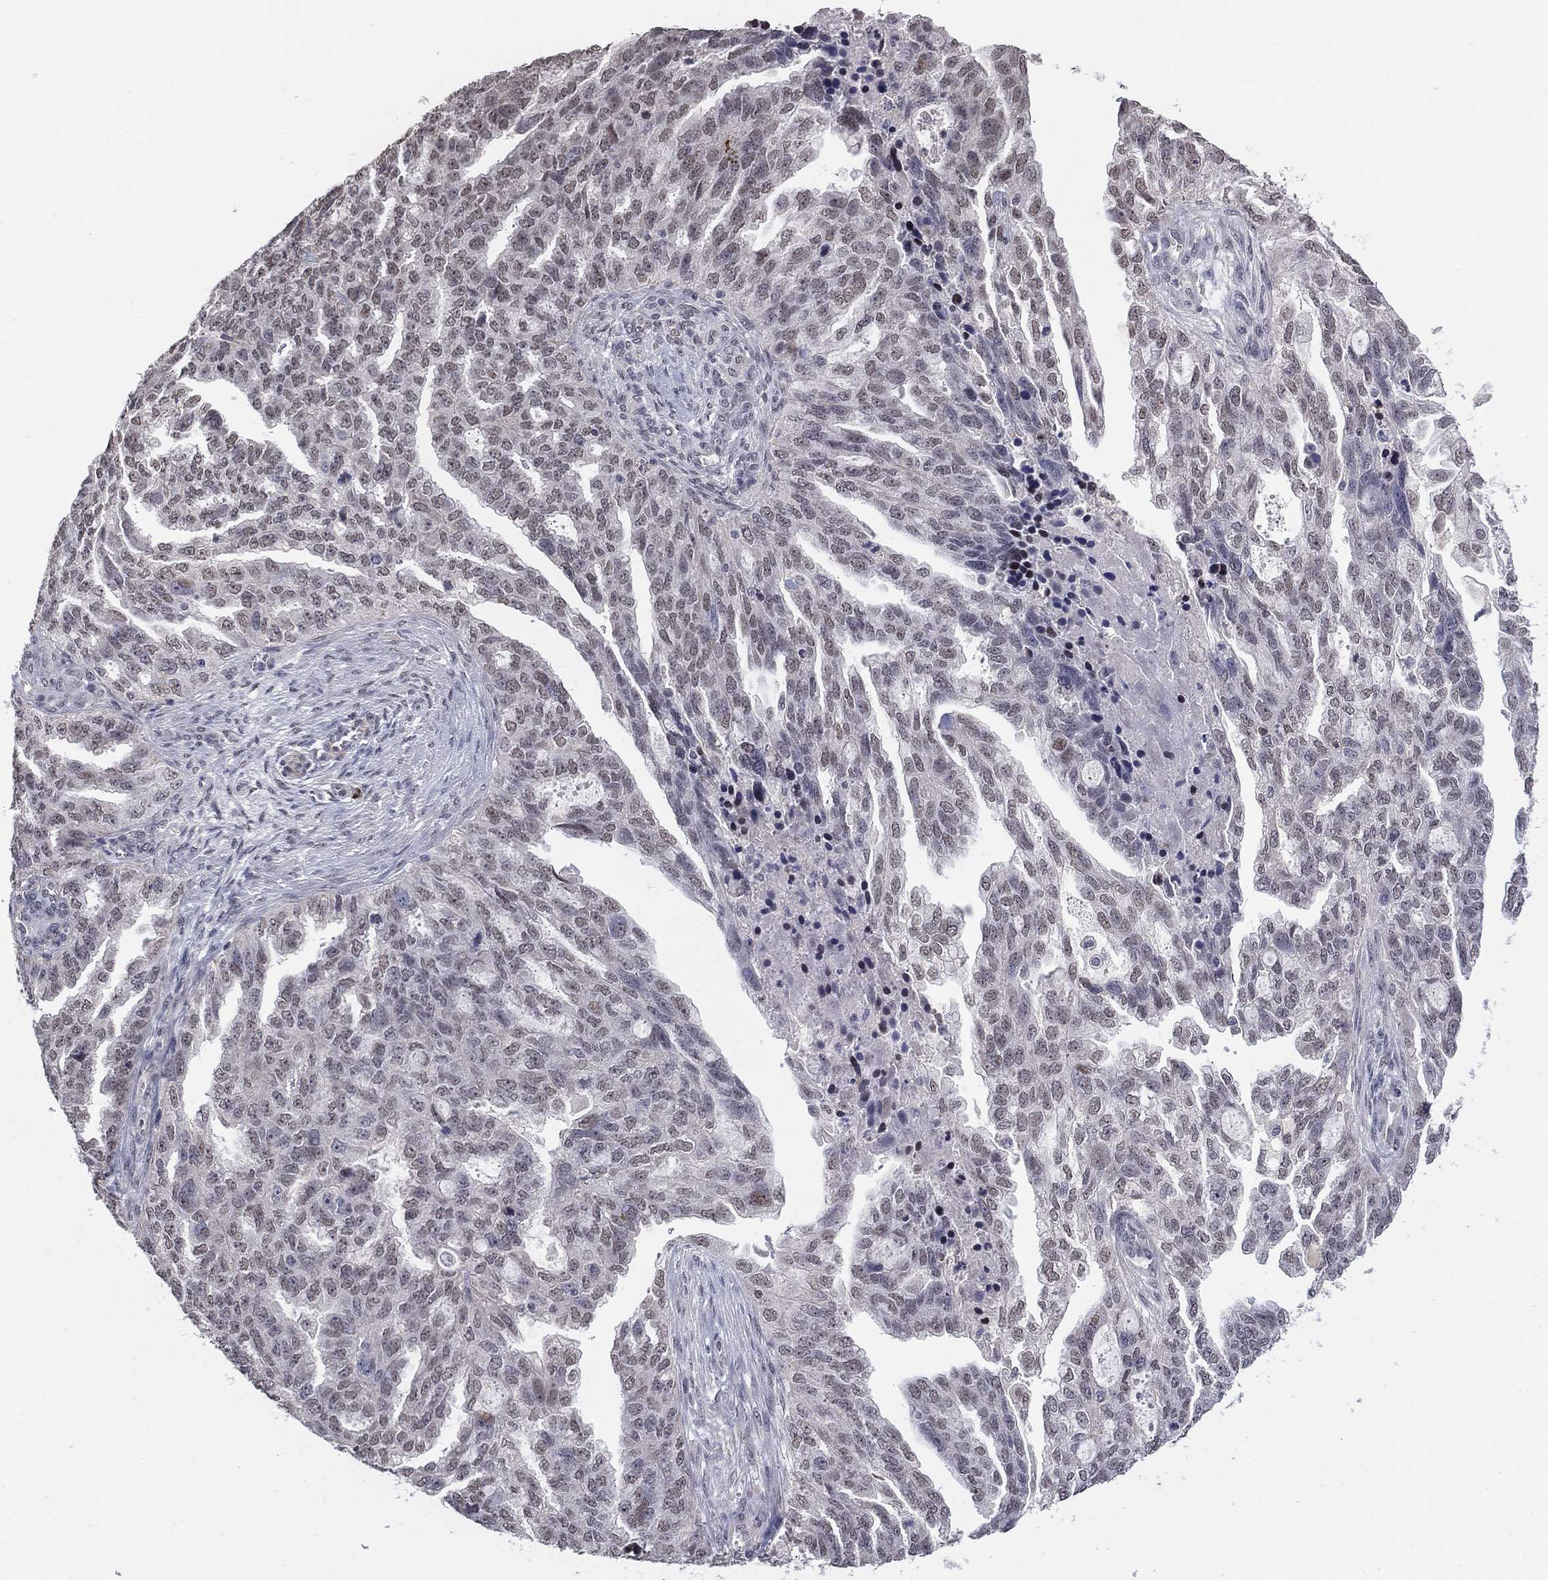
{"staining": {"intensity": "weak", "quantity": "<25%", "location": "nuclear"}, "tissue": "ovarian cancer", "cell_type": "Tumor cells", "image_type": "cancer", "snomed": [{"axis": "morphology", "description": "Cystadenocarcinoma, serous, NOS"}, {"axis": "topography", "description": "Ovary"}], "caption": "Tumor cells show no significant protein positivity in ovarian serous cystadenocarcinoma.", "gene": "GRIA3", "patient": {"sex": "female", "age": 51}}